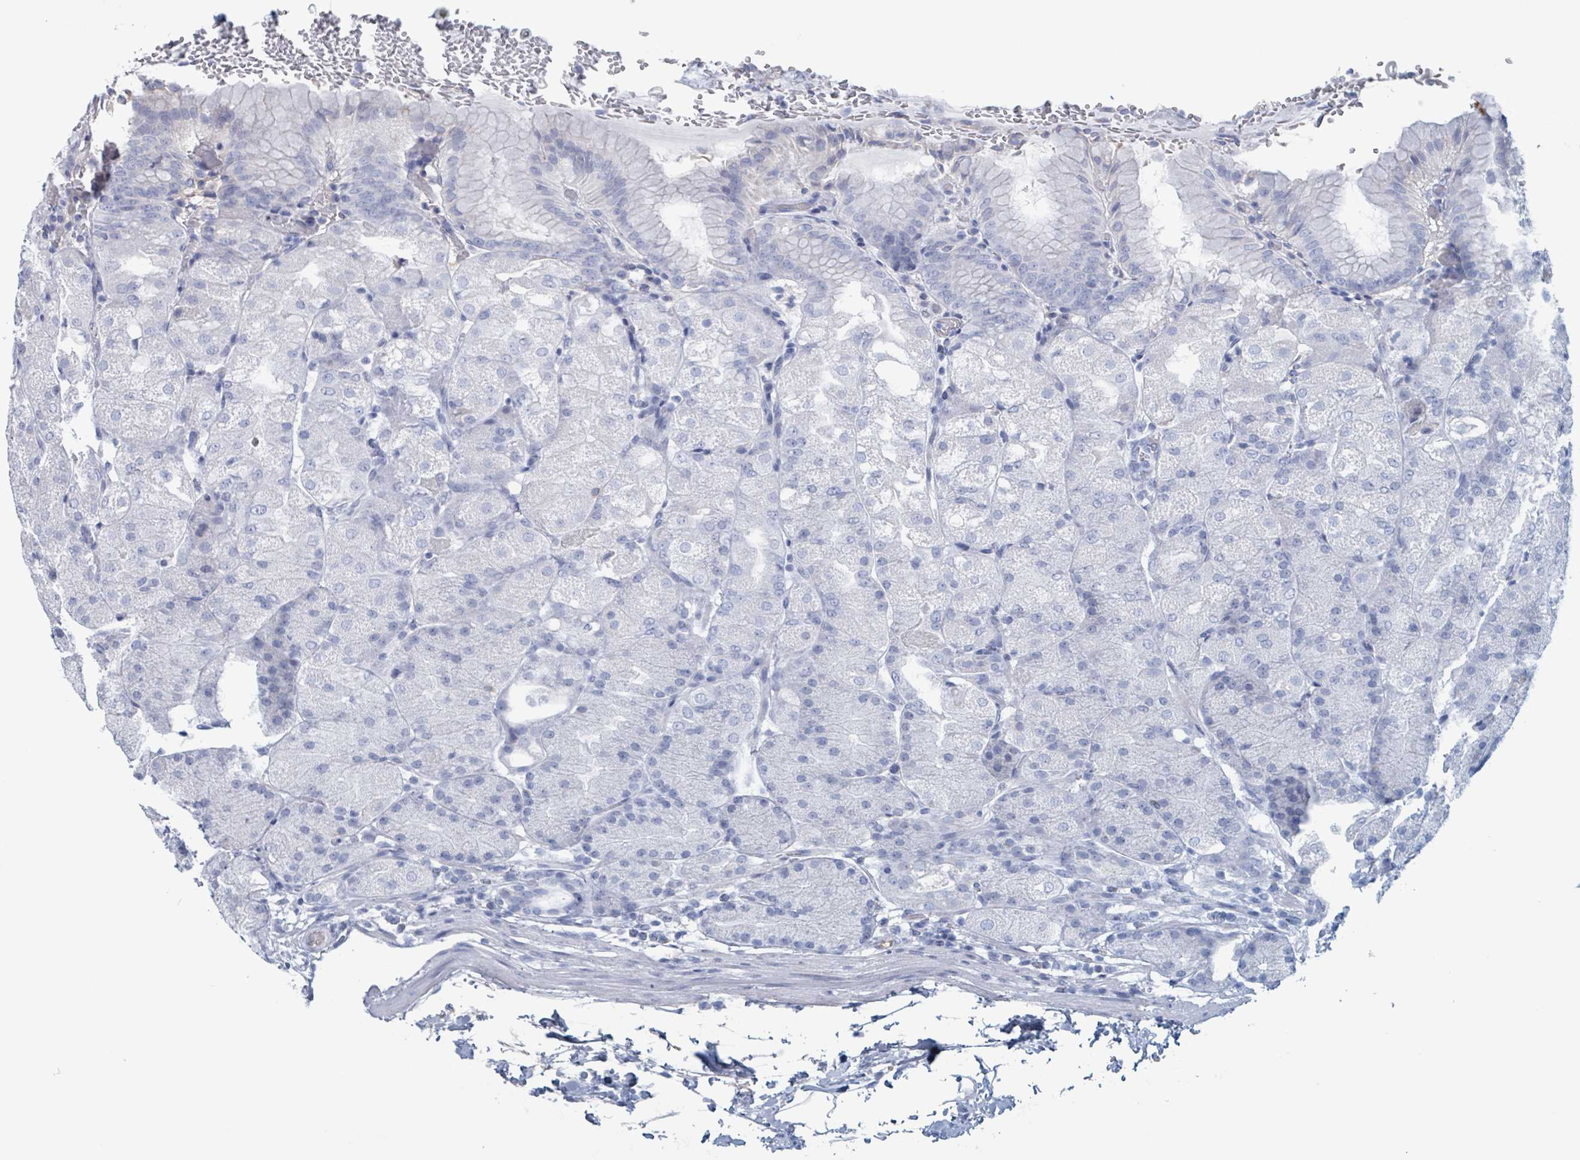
{"staining": {"intensity": "negative", "quantity": "none", "location": "none"}, "tissue": "stomach", "cell_type": "Glandular cells", "image_type": "normal", "snomed": [{"axis": "morphology", "description": "Normal tissue, NOS"}, {"axis": "topography", "description": "Stomach, upper"}, {"axis": "topography", "description": "Stomach, lower"}], "caption": "Benign stomach was stained to show a protein in brown. There is no significant positivity in glandular cells.", "gene": "KLK4", "patient": {"sex": "male", "age": 62}}